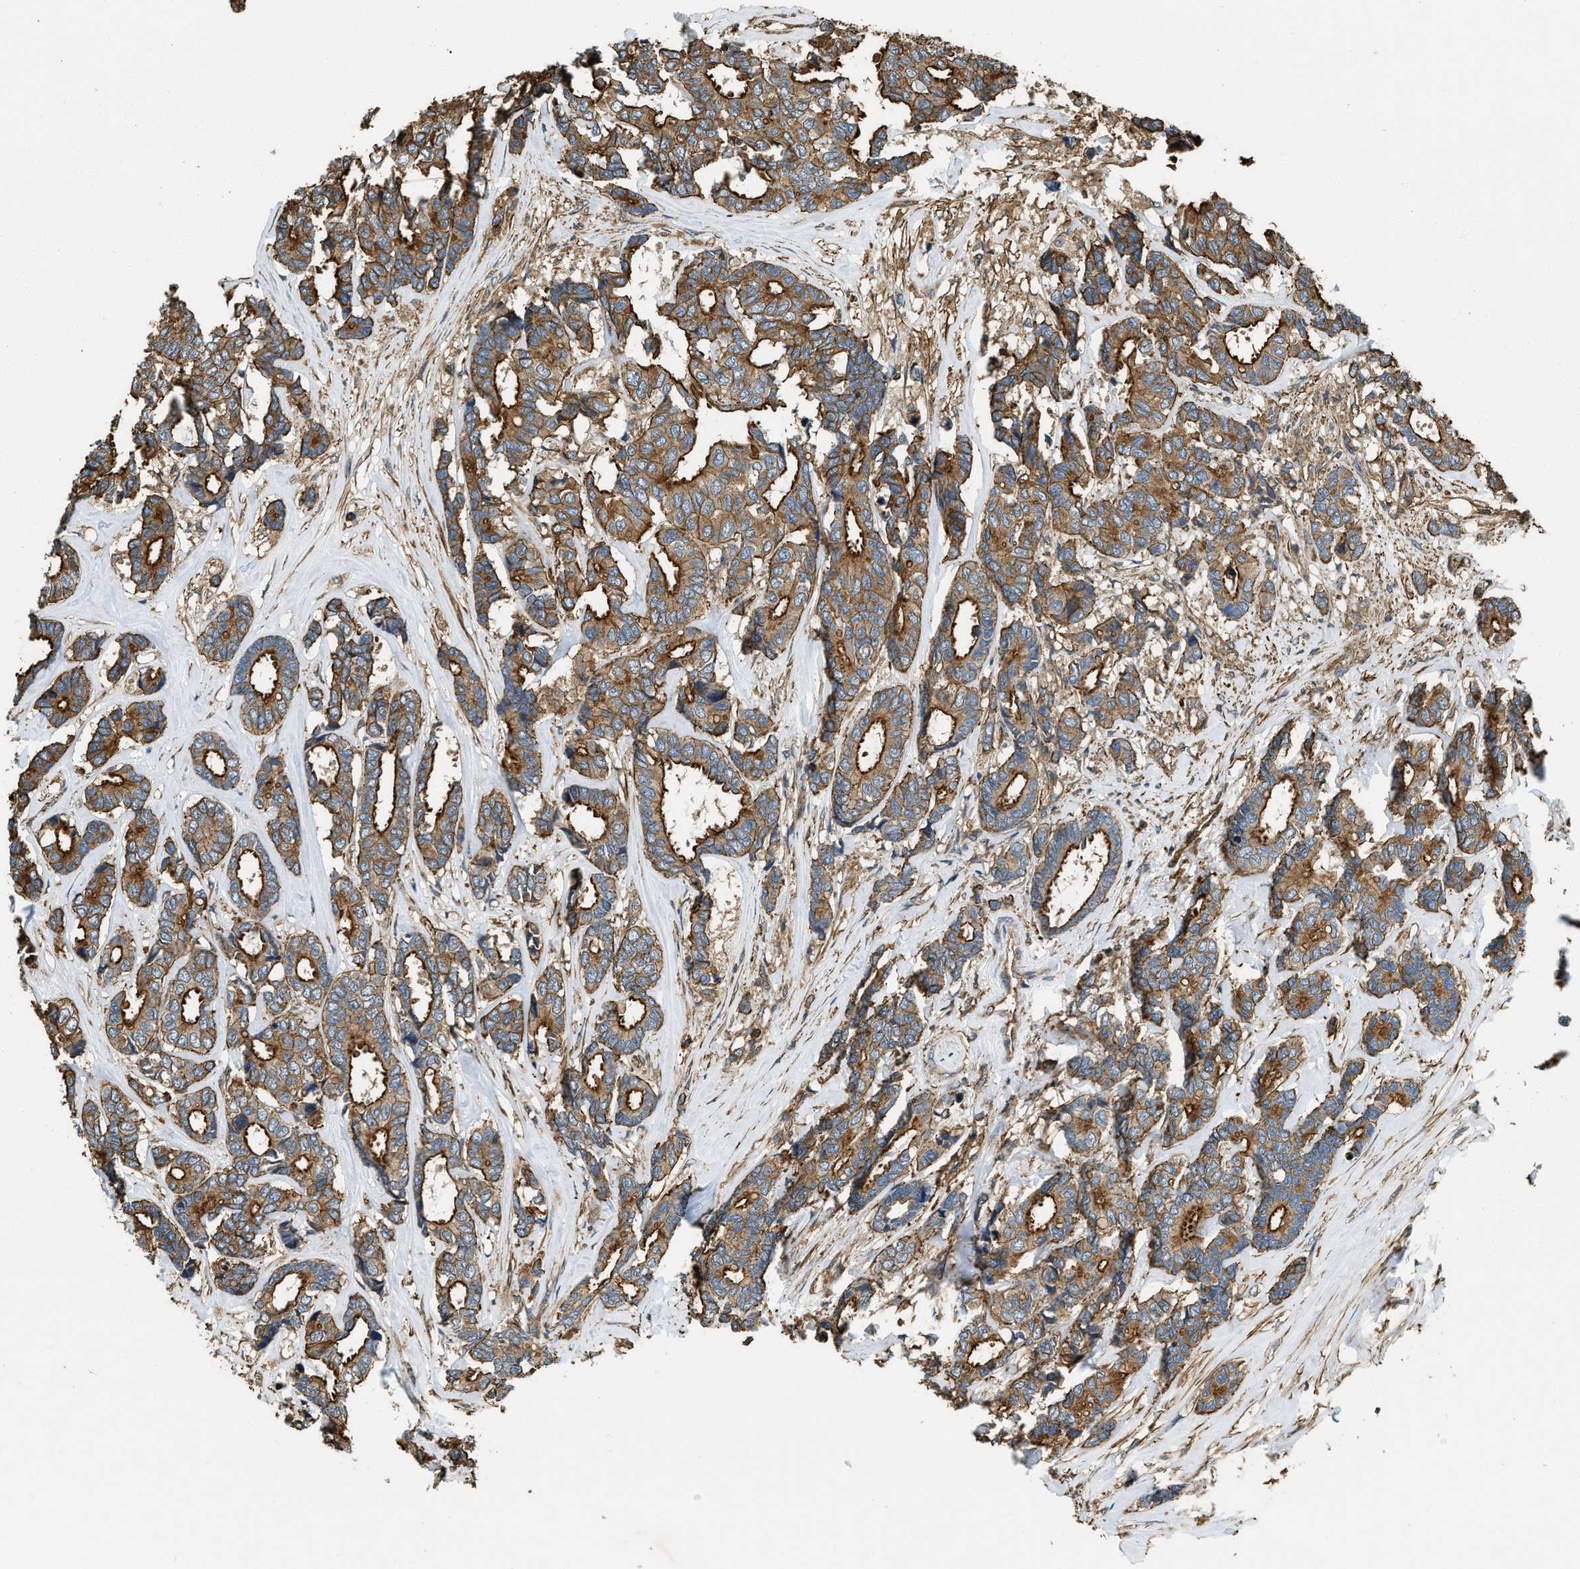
{"staining": {"intensity": "moderate", "quantity": ">75%", "location": "cytoplasmic/membranous"}, "tissue": "breast cancer", "cell_type": "Tumor cells", "image_type": "cancer", "snomed": [{"axis": "morphology", "description": "Duct carcinoma"}, {"axis": "topography", "description": "Breast"}], "caption": "Intraductal carcinoma (breast) stained with DAB immunohistochemistry shows medium levels of moderate cytoplasmic/membranous positivity in about >75% of tumor cells.", "gene": "YARS1", "patient": {"sex": "female", "age": 87}}